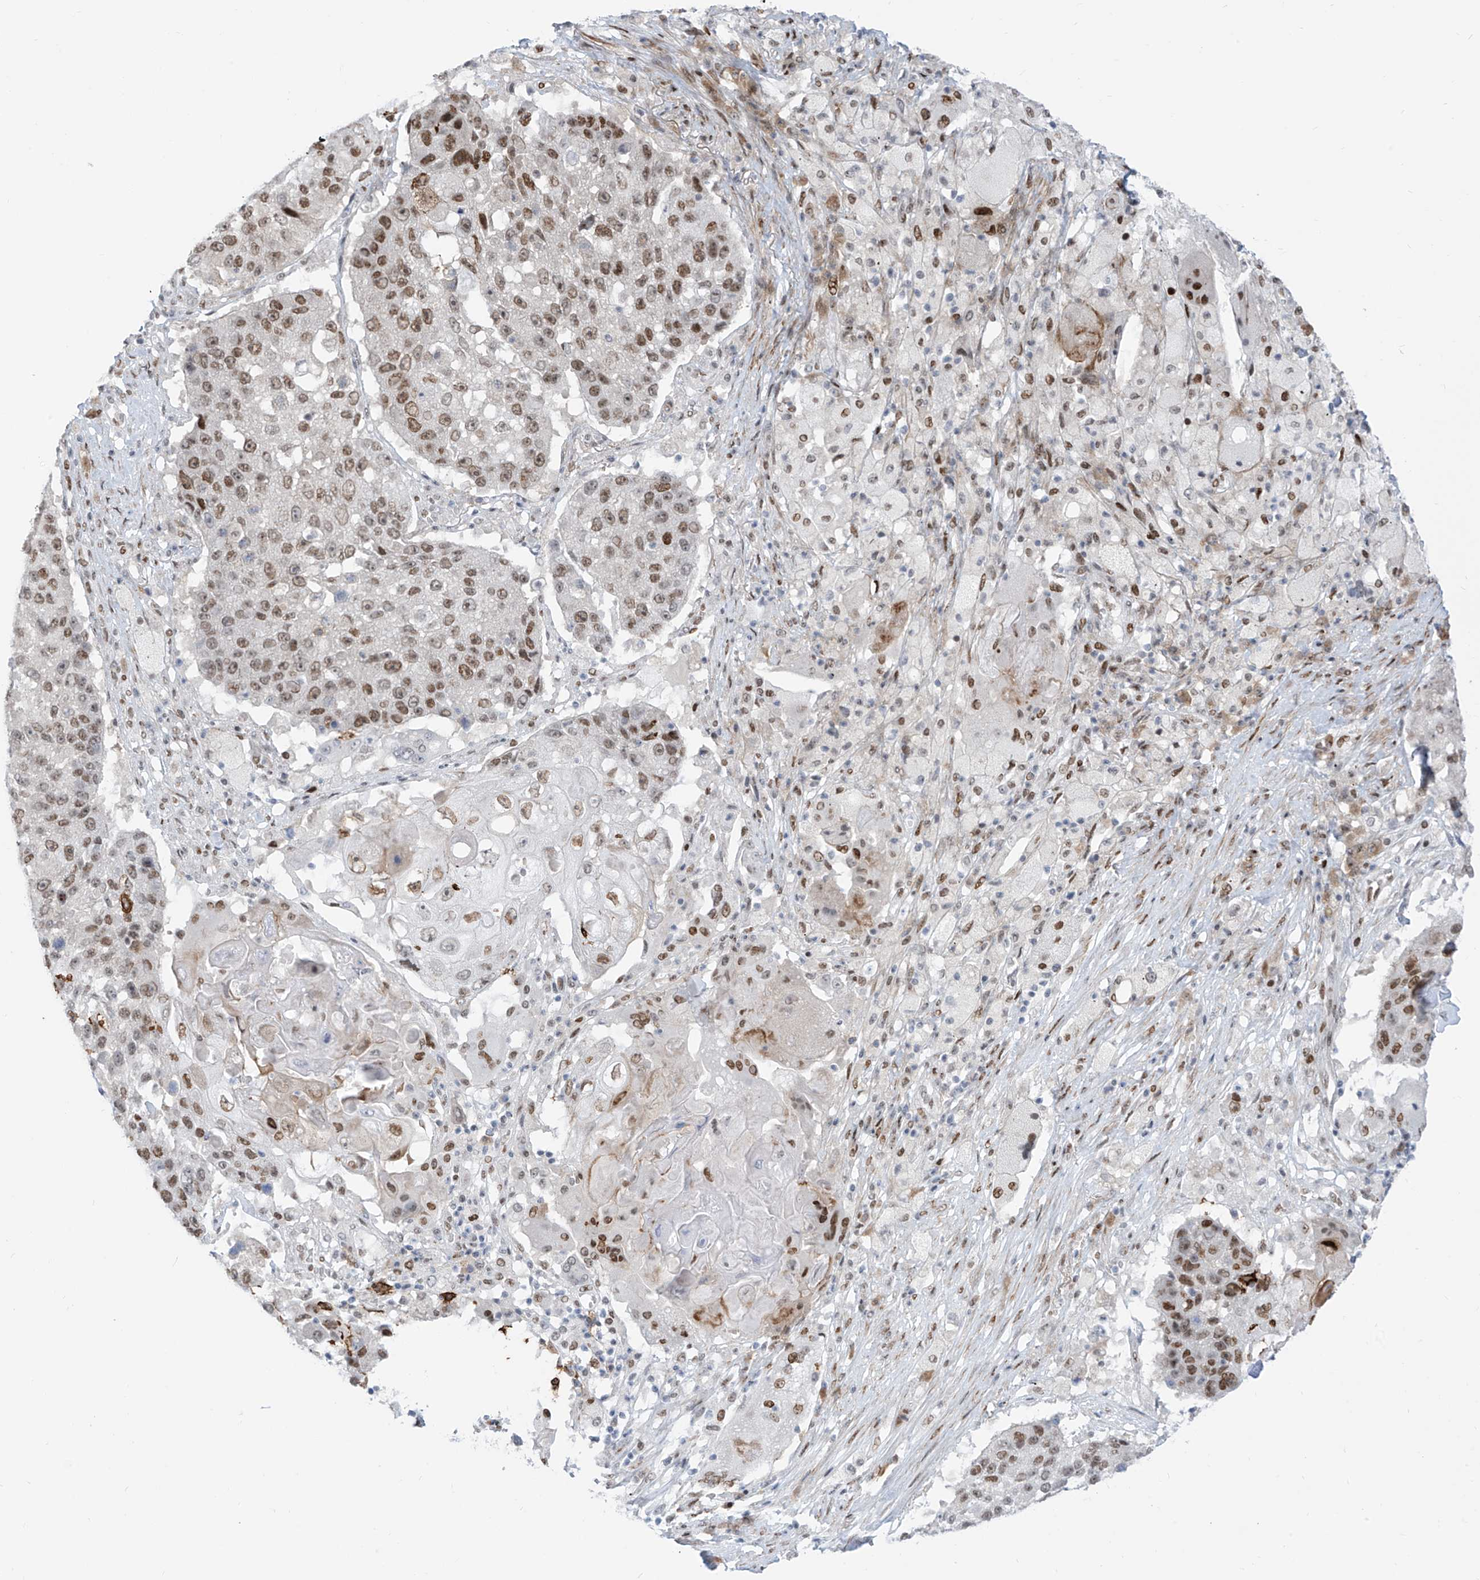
{"staining": {"intensity": "moderate", "quantity": ">75%", "location": "nuclear"}, "tissue": "lung cancer", "cell_type": "Tumor cells", "image_type": "cancer", "snomed": [{"axis": "morphology", "description": "Squamous cell carcinoma, NOS"}, {"axis": "topography", "description": "Lung"}], "caption": "Protein positivity by immunohistochemistry (IHC) displays moderate nuclear expression in approximately >75% of tumor cells in lung squamous cell carcinoma. The staining is performed using DAB brown chromogen to label protein expression. The nuclei are counter-stained blue using hematoxylin.", "gene": "LIN9", "patient": {"sex": "male", "age": 61}}